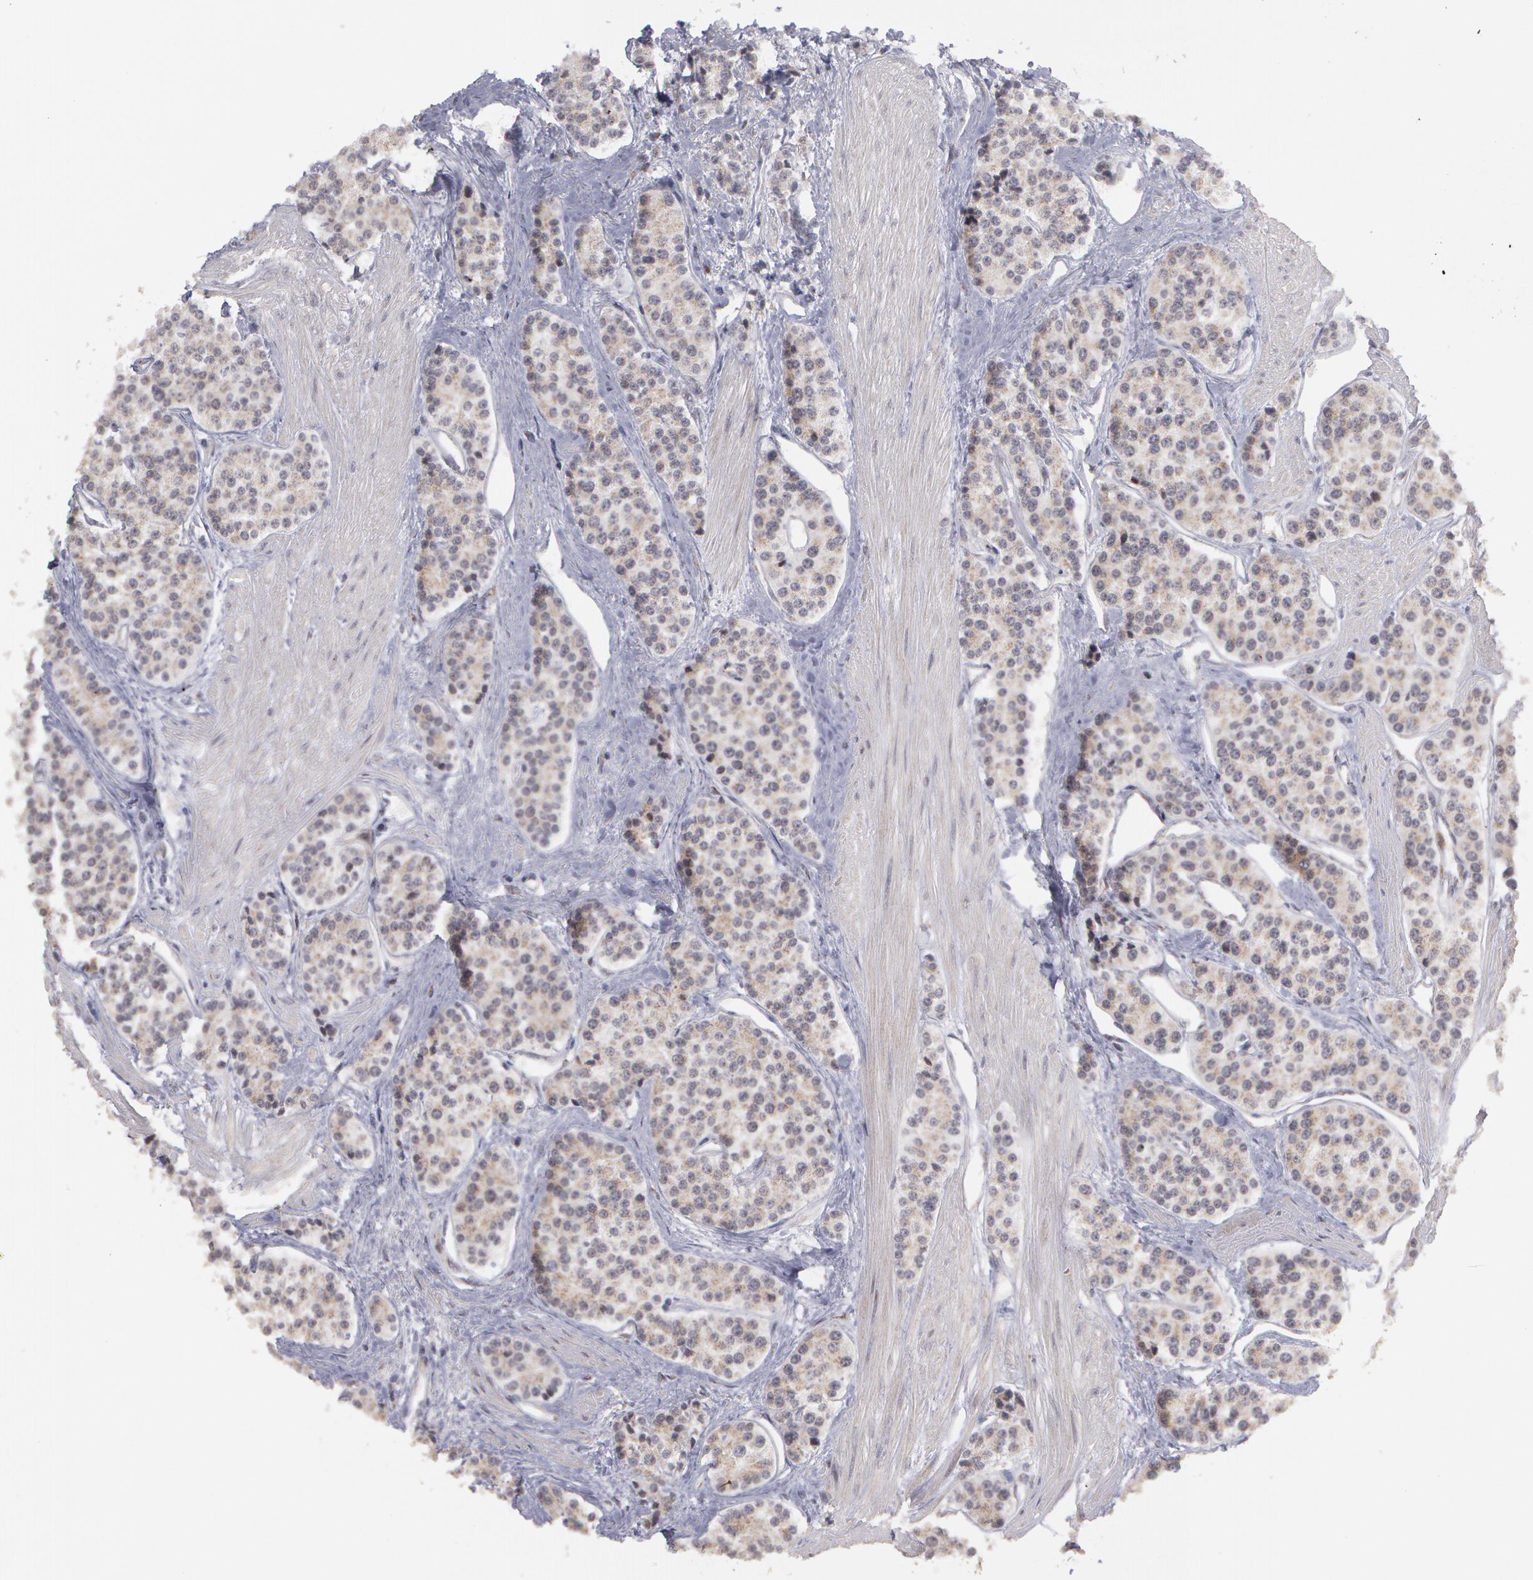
{"staining": {"intensity": "negative", "quantity": "none", "location": "none"}, "tissue": "carcinoid", "cell_type": "Tumor cells", "image_type": "cancer", "snomed": [{"axis": "morphology", "description": "Carcinoid, malignant, NOS"}, {"axis": "topography", "description": "Stomach"}], "caption": "Tumor cells are negative for brown protein staining in carcinoid.", "gene": "STX5", "patient": {"sex": "female", "age": 76}}